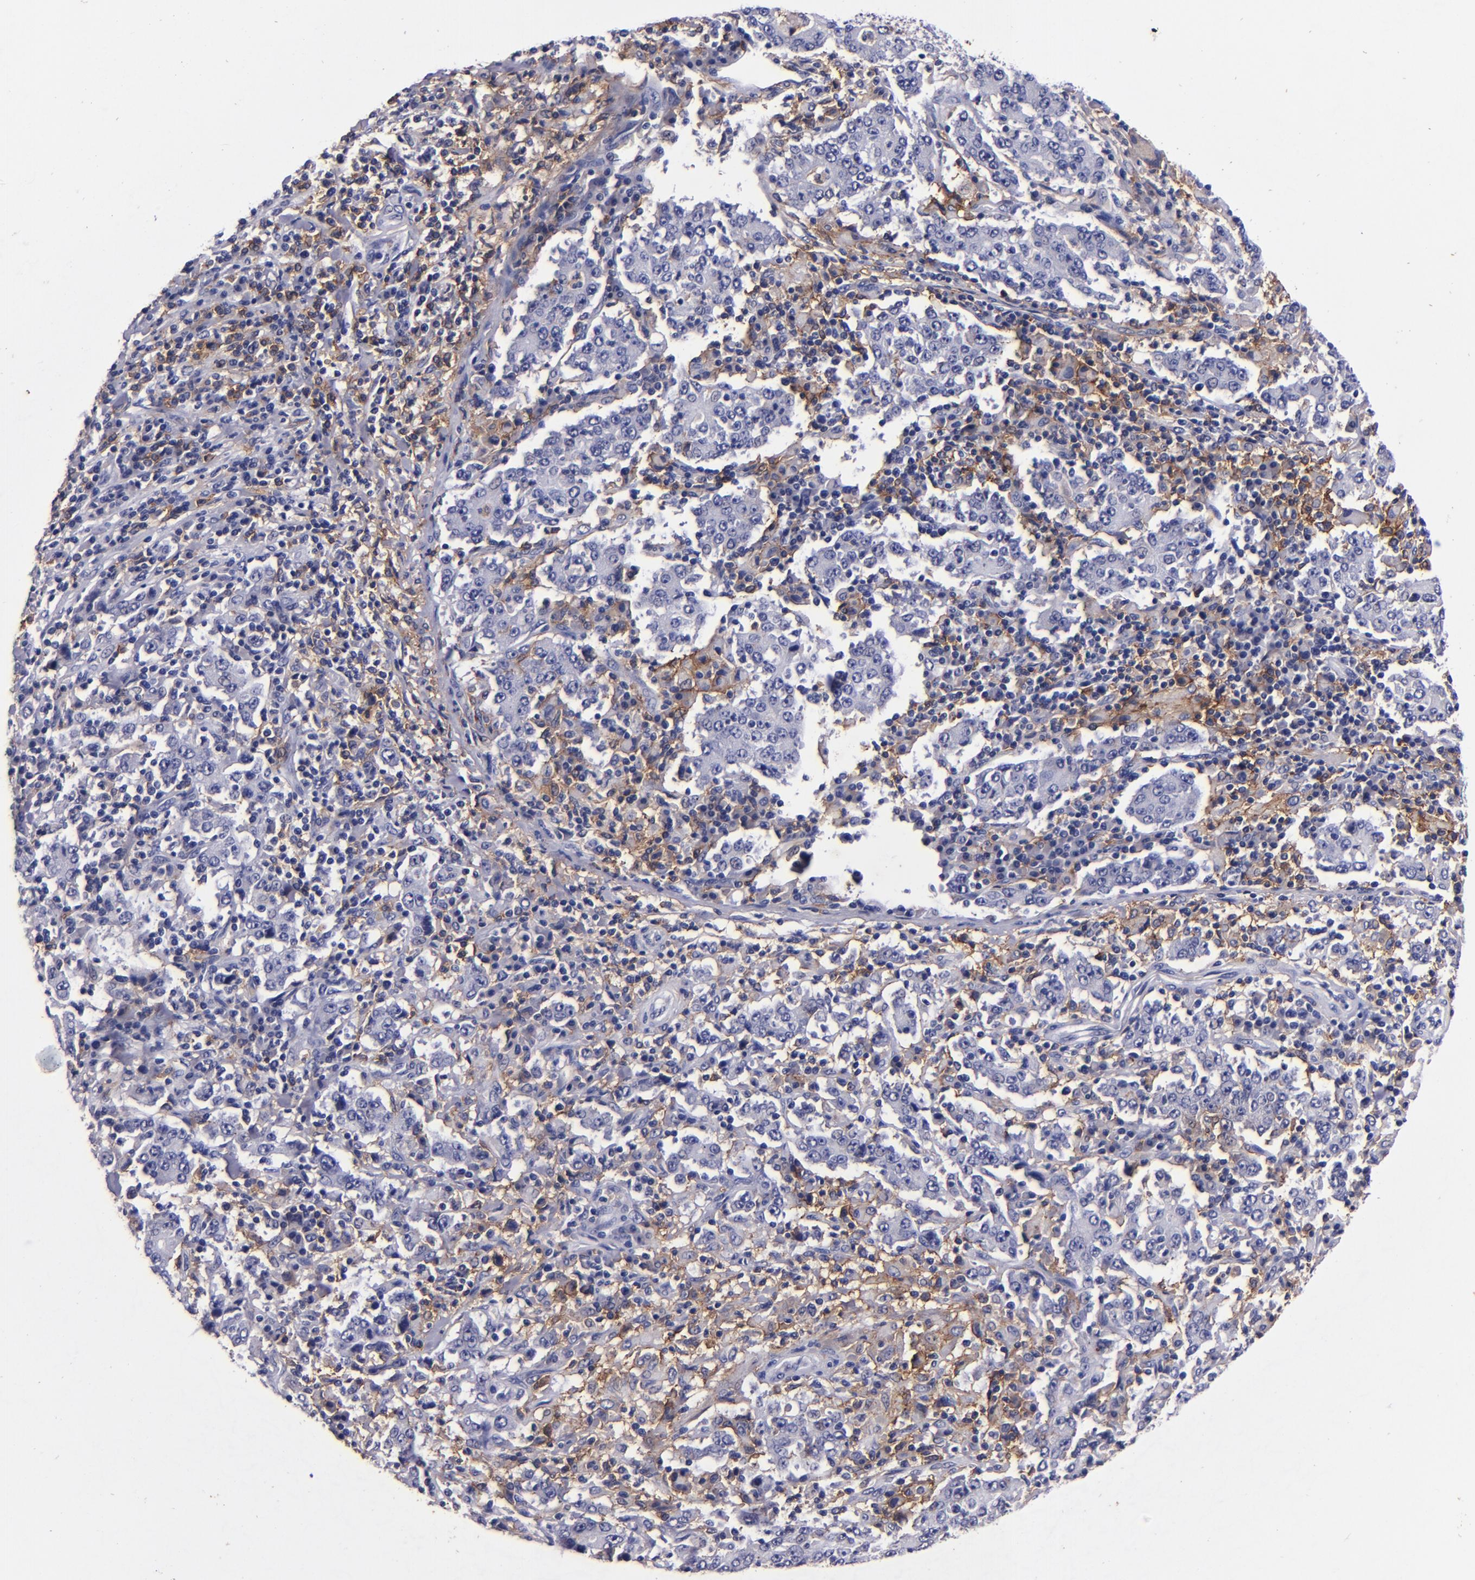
{"staining": {"intensity": "negative", "quantity": "none", "location": "none"}, "tissue": "stomach cancer", "cell_type": "Tumor cells", "image_type": "cancer", "snomed": [{"axis": "morphology", "description": "Normal tissue, NOS"}, {"axis": "morphology", "description": "Adenocarcinoma, NOS"}, {"axis": "topography", "description": "Stomach, upper"}, {"axis": "topography", "description": "Stomach"}], "caption": "Stomach cancer (adenocarcinoma) was stained to show a protein in brown. There is no significant staining in tumor cells. The staining is performed using DAB brown chromogen with nuclei counter-stained in using hematoxylin.", "gene": "SIRPA", "patient": {"sex": "male", "age": 59}}